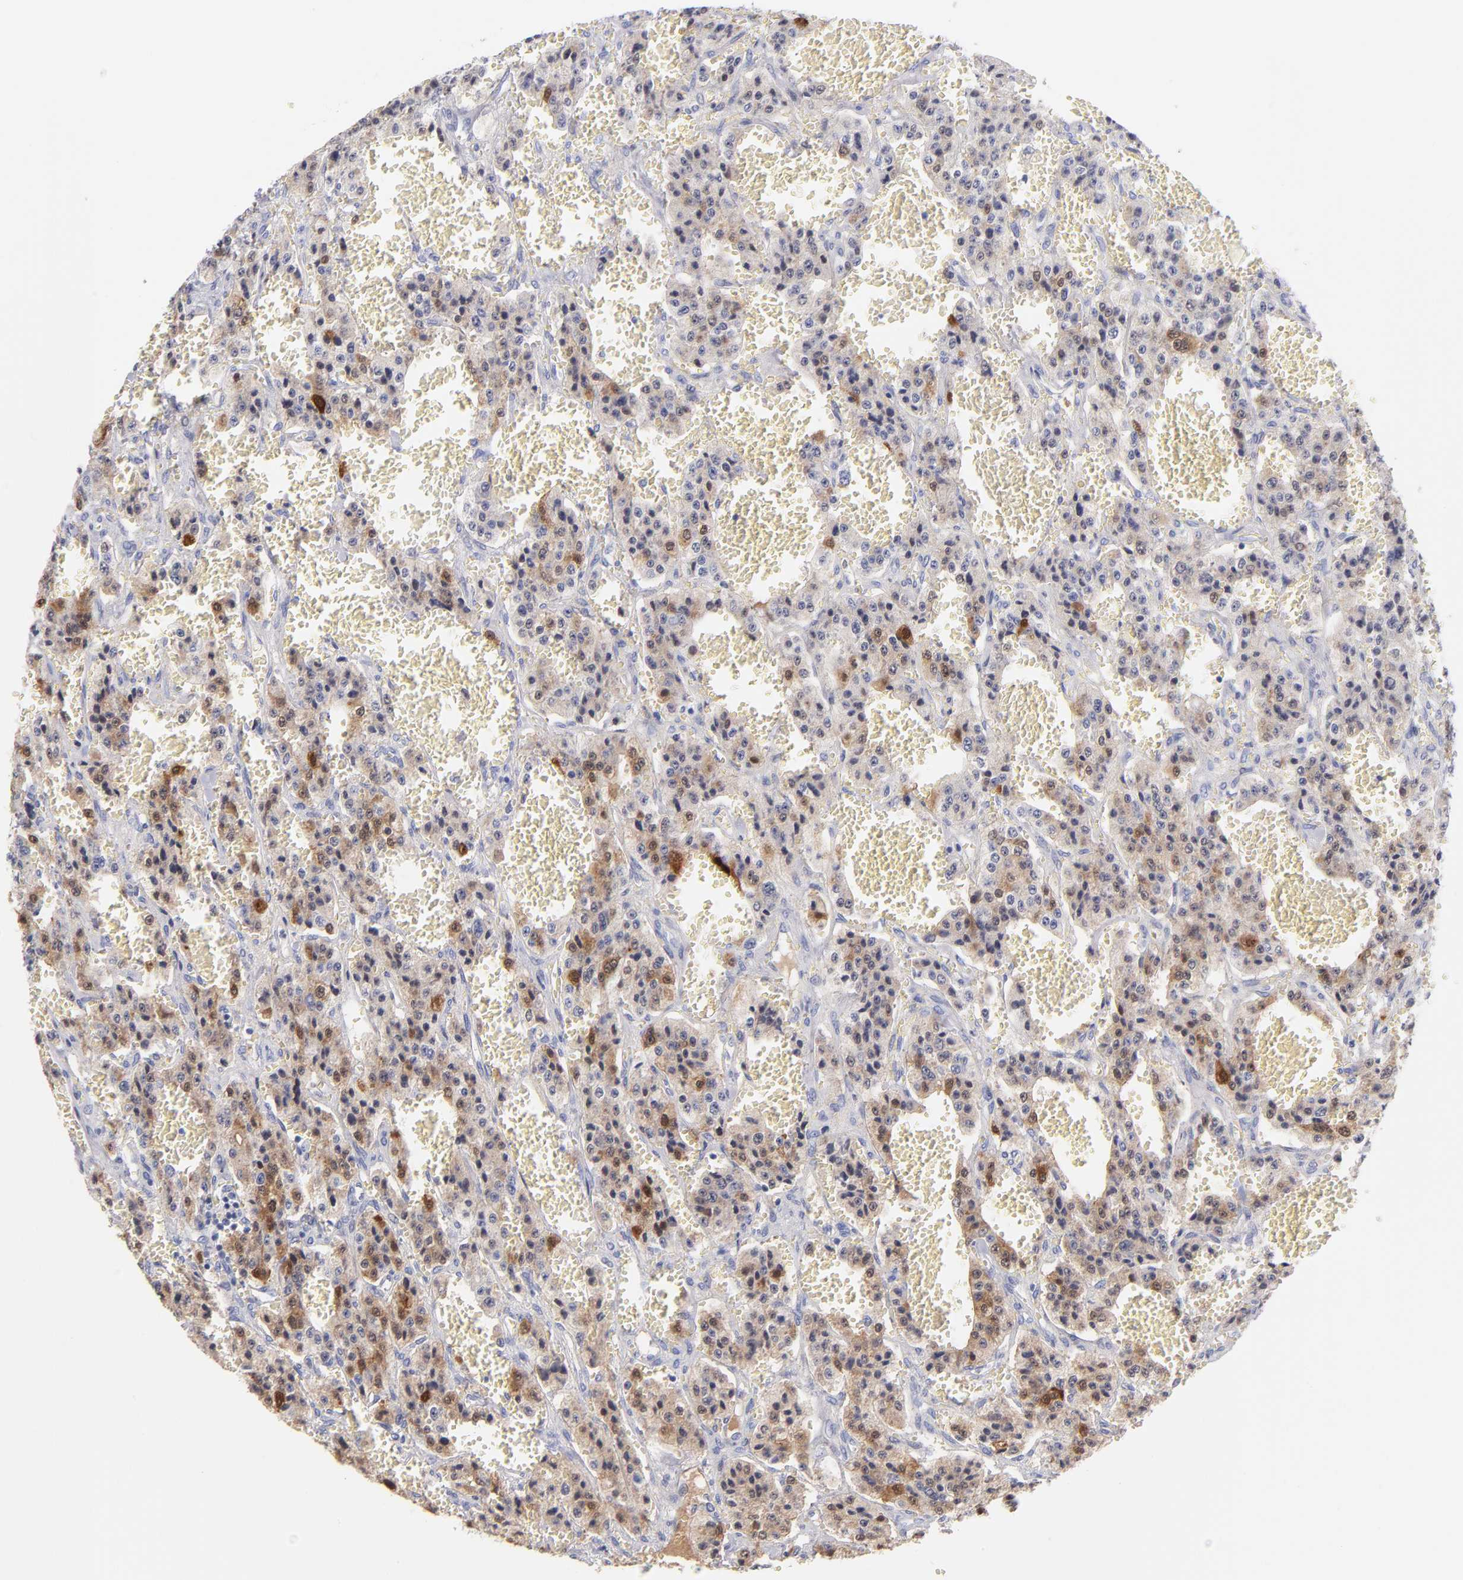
{"staining": {"intensity": "moderate", "quantity": ">75%", "location": "cytoplasmic/membranous"}, "tissue": "carcinoid", "cell_type": "Tumor cells", "image_type": "cancer", "snomed": [{"axis": "morphology", "description": "Carcinoid, malignant, NOS"}, {"axis": "topography", "description": "Small intestine"}], "caption": "Immunohistochemical staining of human carcinoid displays medium levels of moderate cytoplasmic/membranous staining in approximately >75% of tumor cells.", "gene": "SCGN", "patient": {"sex": "male", "age": 52}}